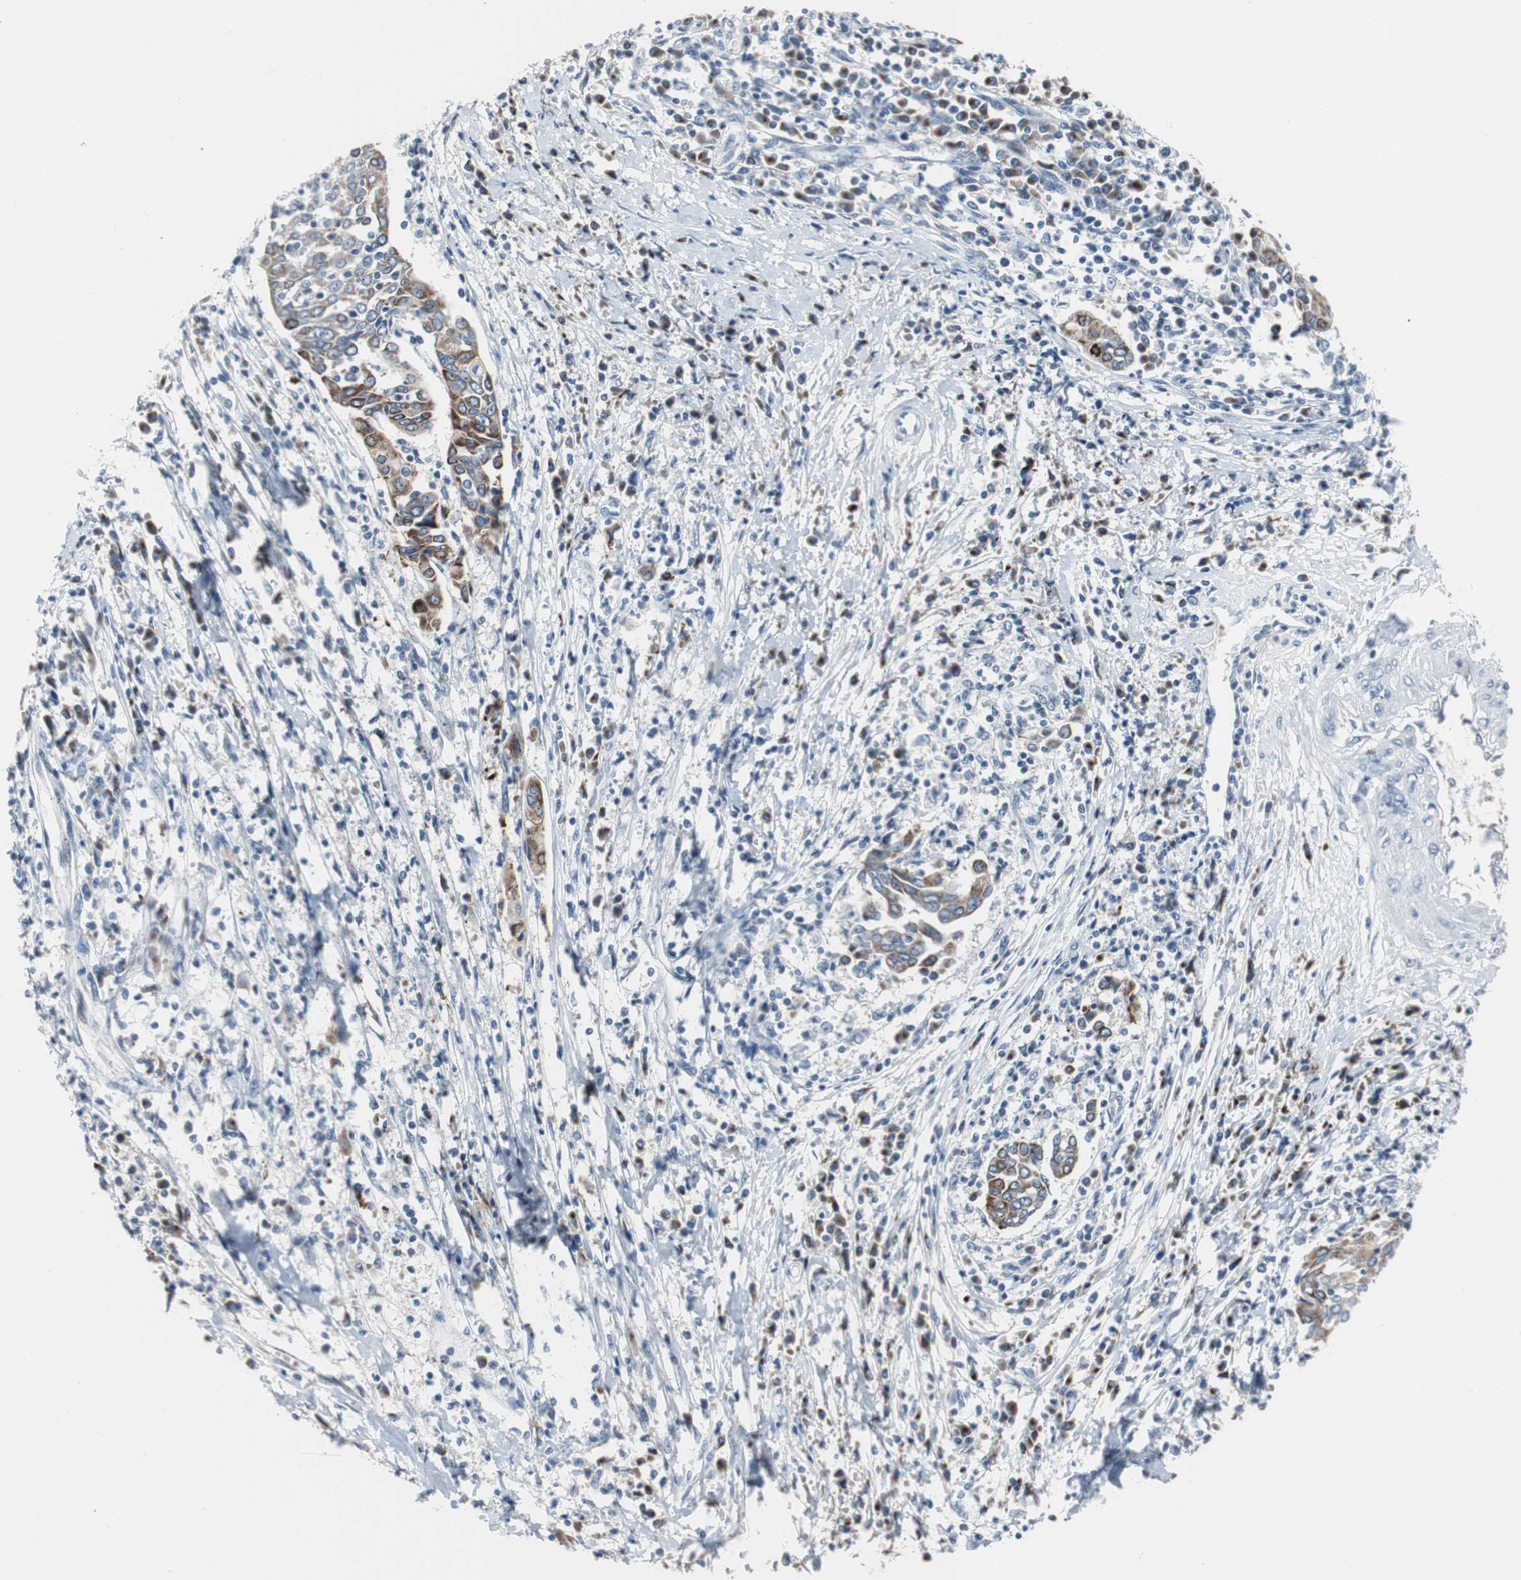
{"staining": {"intensity": "moderate", "quantity": ">75%", "location": "cytoplasmic/membranous"}, "tissue": "cervical cancer", "cell_type": "Tumor cells", "image_type": "cancer", "snomed": [{"axis": "morphology", "description": "Squamous cell carcinoma, NOS"}, {"axis": "topography", "description": "Cervix"}], "caption": "Immunohistochemistry micrograph of neoplastic tissue: human cervical cancer (squamous cell carcinoma) stained using immunohistochemistry (IHC) demonstrates medium levels of moderate protein expression localized specifically in the cytoplasmic/membranous of tumor cells, appearing as a cytoplasmic/membranous brown color.", "gene": "SOX30", "patient": {"sex": "female", "age": 40}}